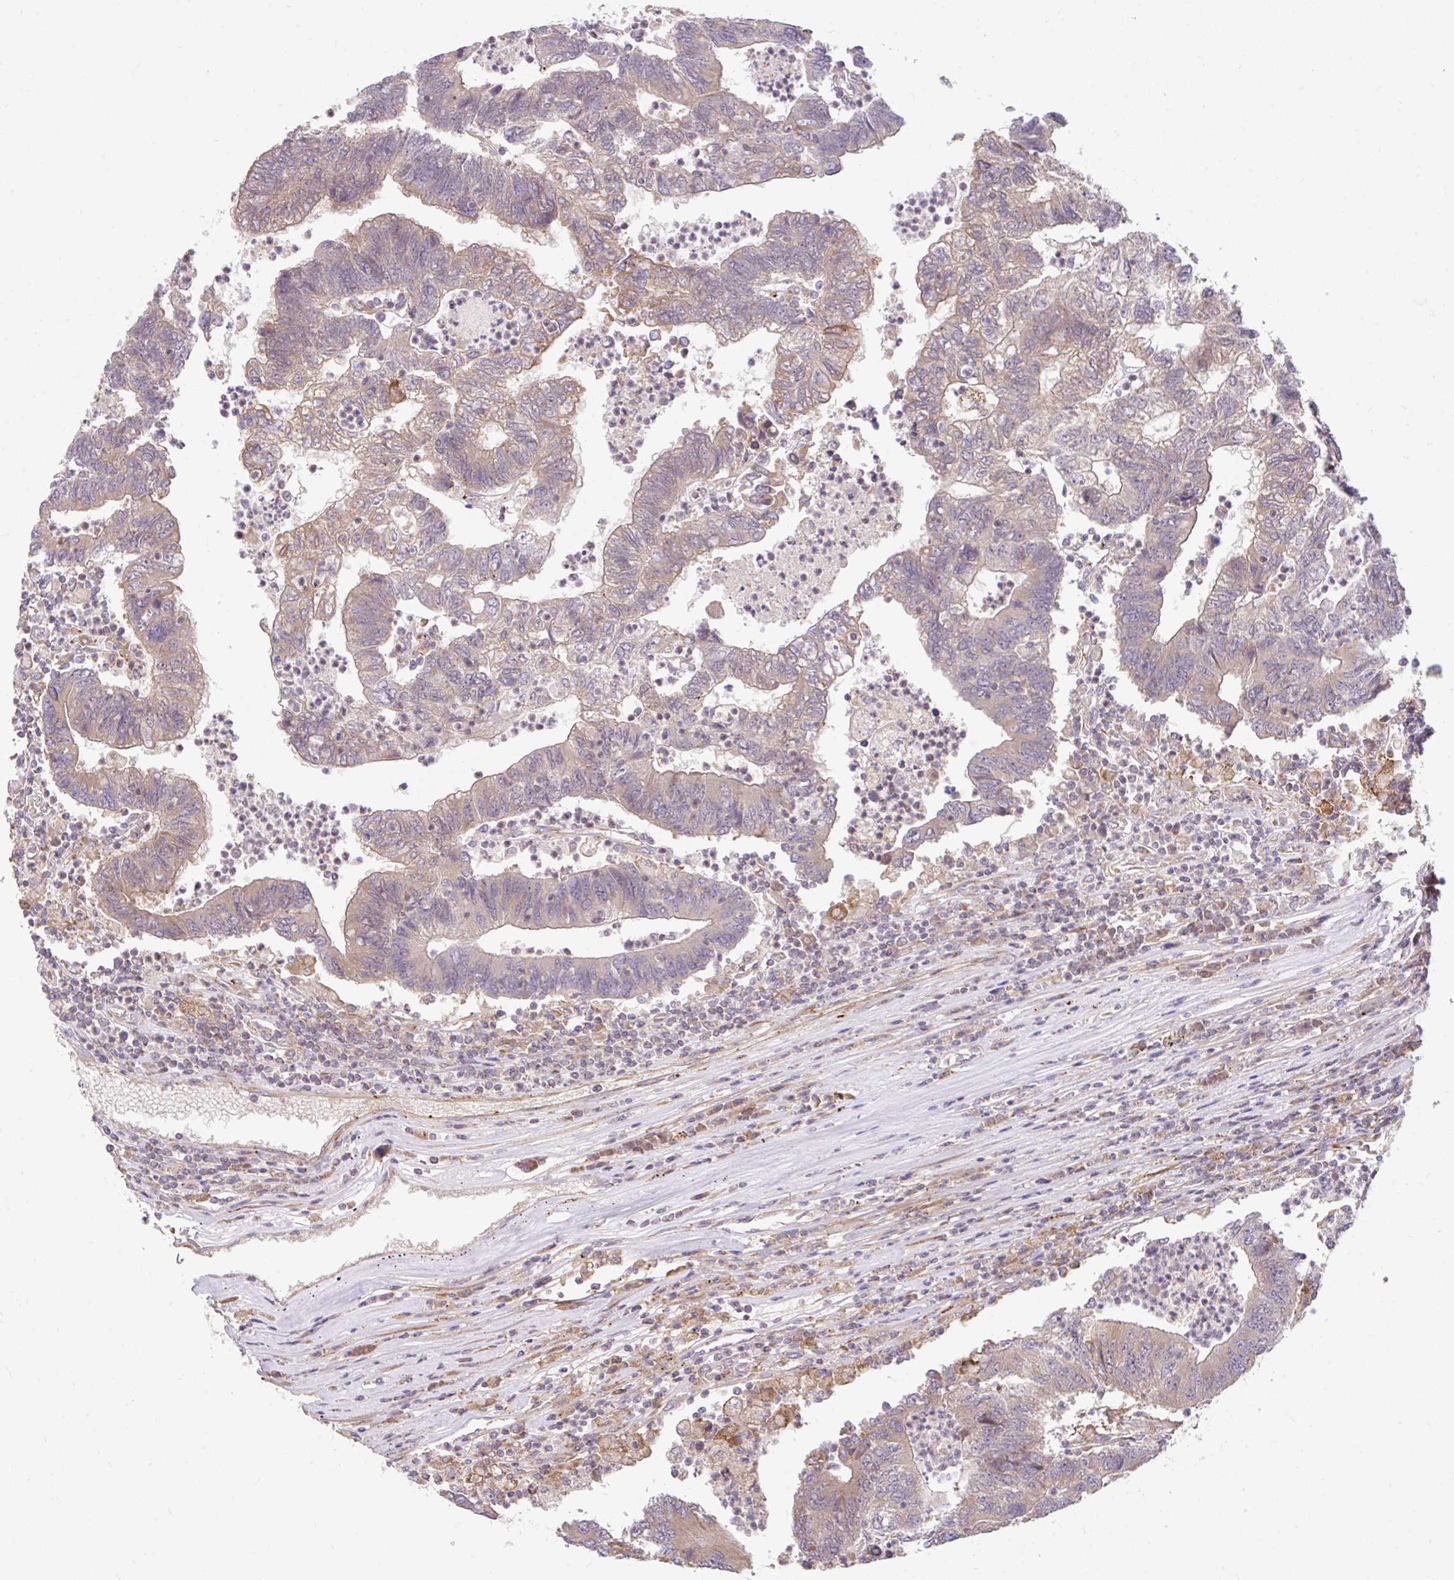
{"staining": {"intensity": "weak", "quantity": "25%-75%", "location": "cytoplasmic/membranous"}, "tissue": "colorectal cancer", "cell_type": "Tumor cells", "image_type": "cancer", "snomed": [{"axis": "morphology", "description": "Adenocarcinoma, NOS"}, {"axis": "topography", "description": "Colon"}], "caption": "The immunohistochemical stain labels weak cytoplasmic/membranous positivity in tumor cells of adenocarcinoma (colorectal) tissue.", "gene": "RALBP1", "patient": {"sex": "female", "age": 48}}